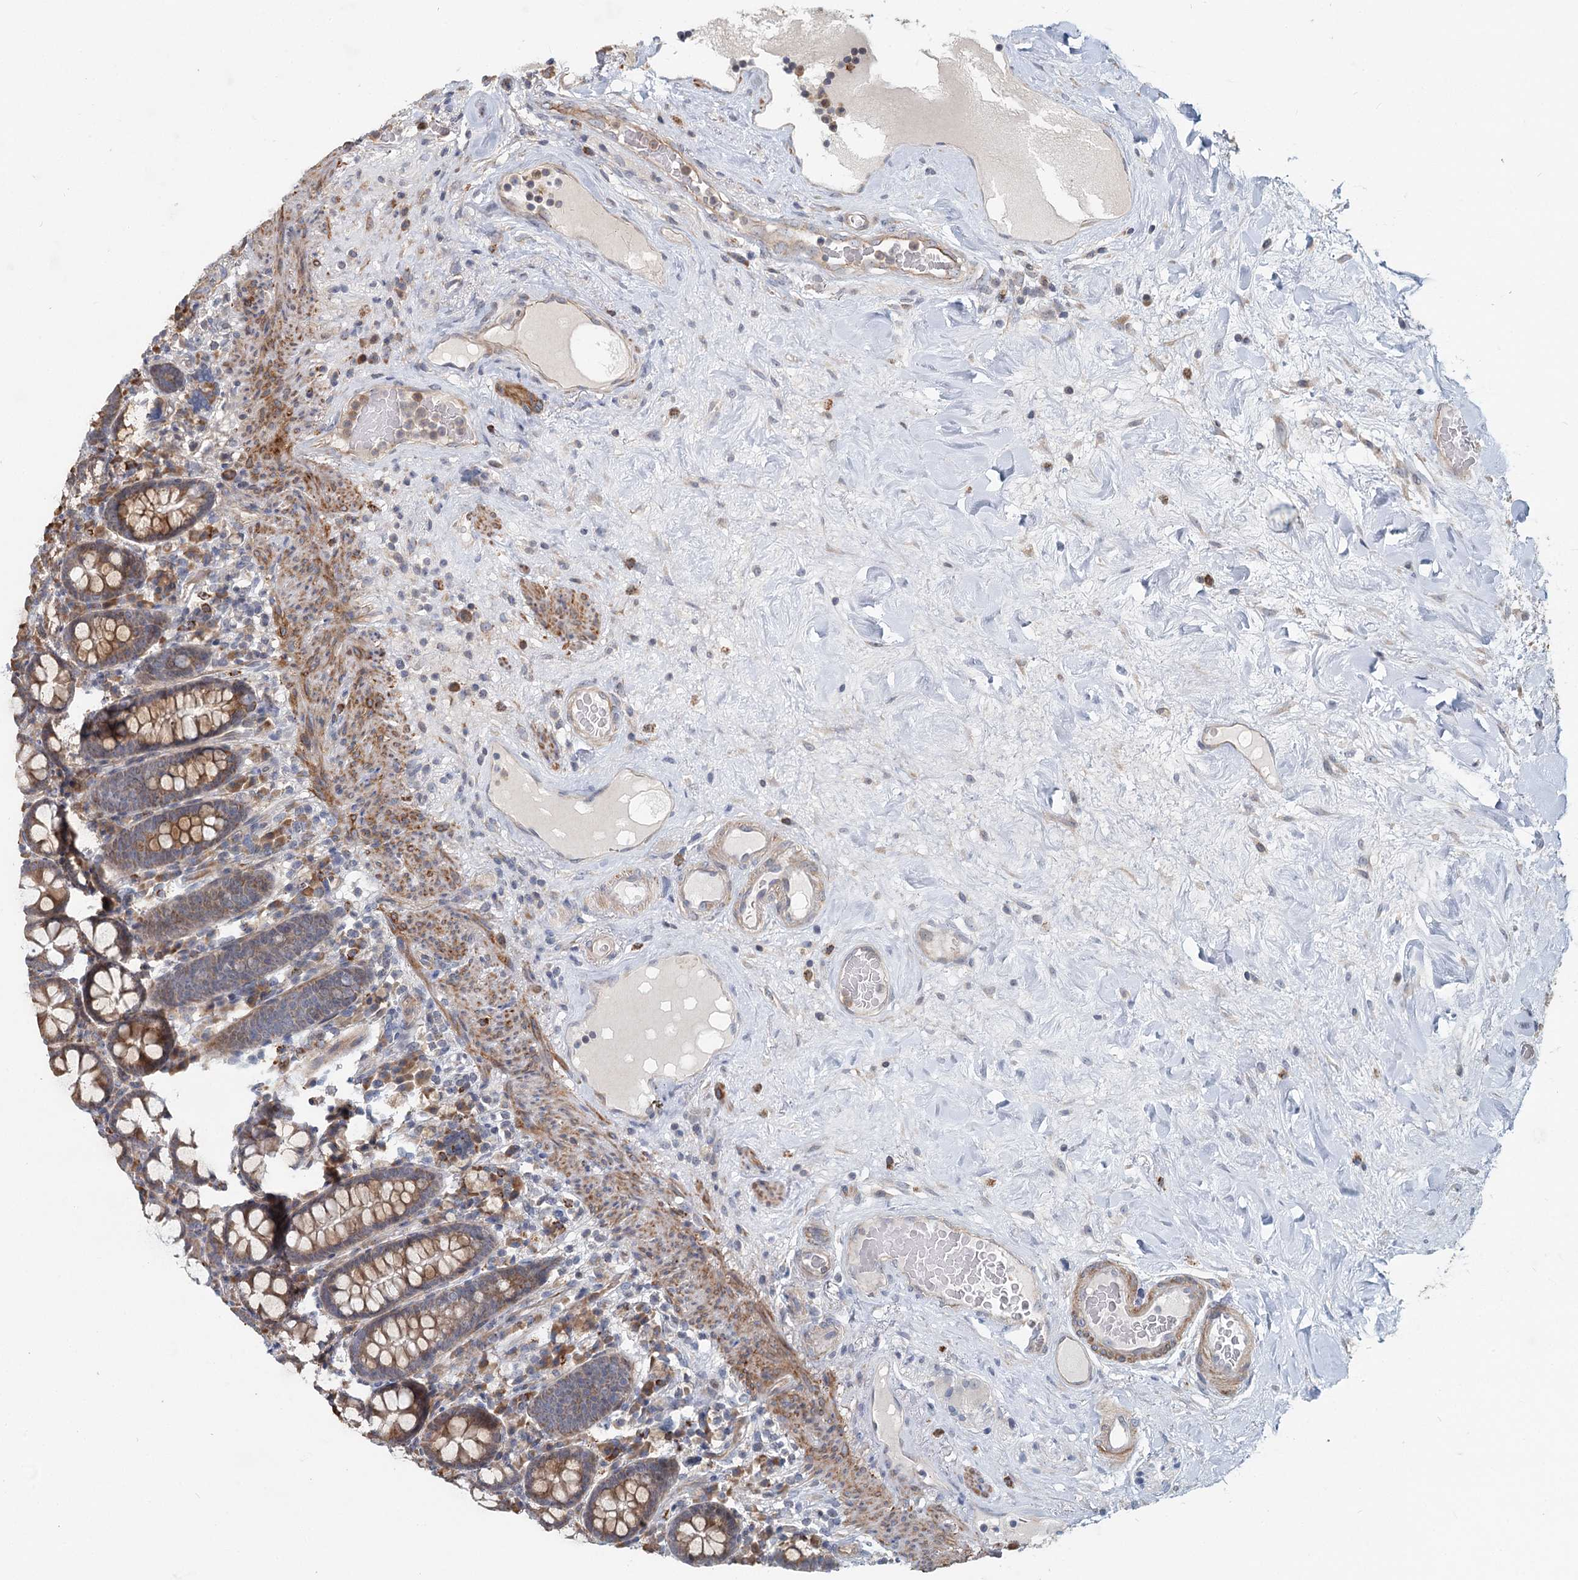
{"staining": {"intensity": "weak", "quantity": "25%-75%", "location": "cytoplasmic/membranous"}, "tissue": "colon", "cell_type": "Endothelial cells", "image_type": "normal", "snomed": [{"axis": "morphology", "description": "Normal tissue, NOS"}, {"axis": "topography", "description": "Colon"}], "caption": "Protein expression analysis of unremarkable human colon reveals weak cytoplasmic/membranous expression in about 25%-75% of endothelial cells. The staining is performed using DAB (3,3'-diaminobenzidine) brown chromogen to label protein expression. The nuclei are counter-stained blue using hematoxylin.", "gene": "RNF111", "patient": {"sex": "female", "age": 79}}